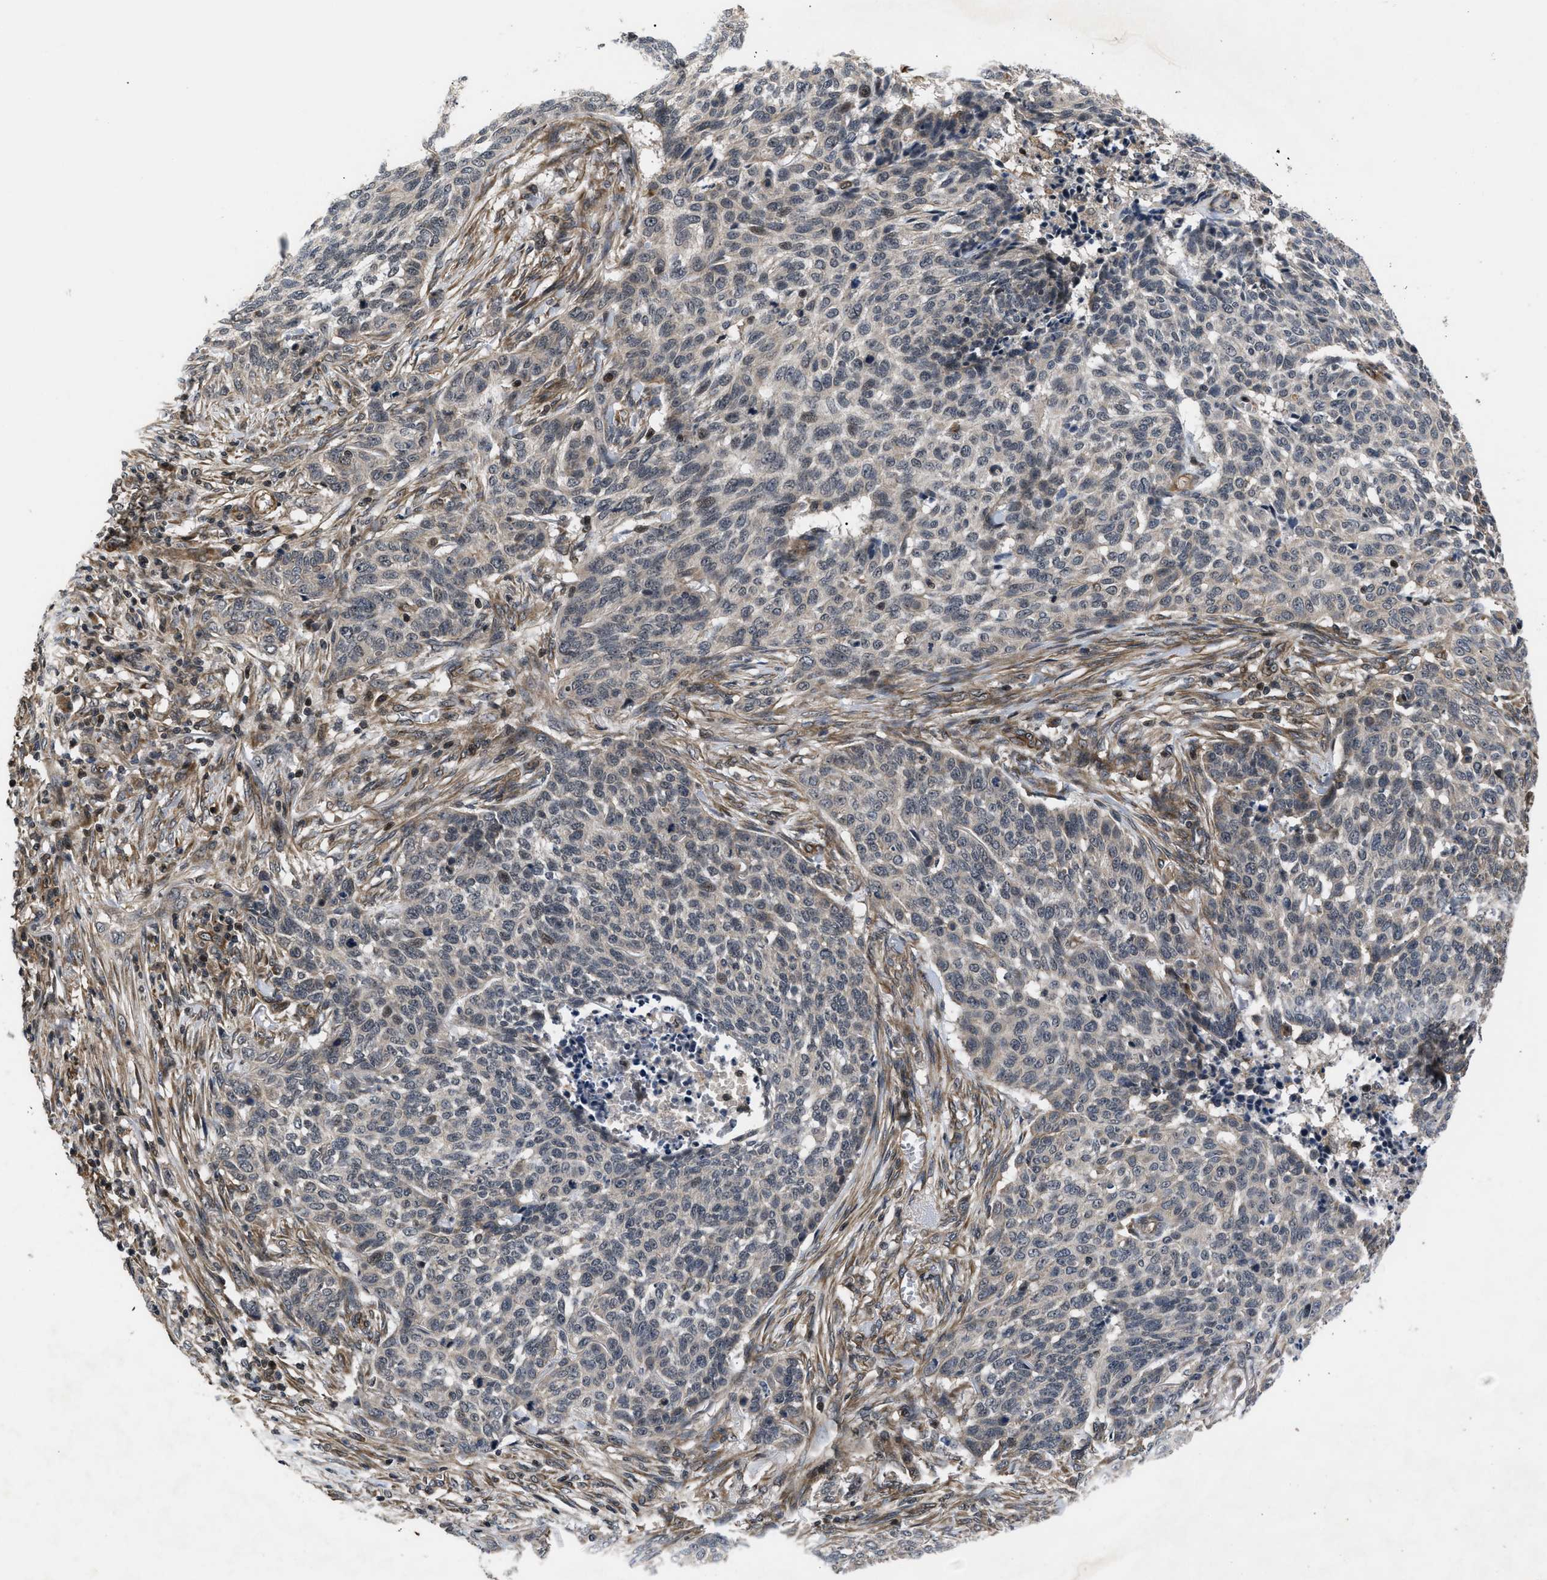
{"staining": {"intensity": "weak", "quantity": "<25%", "location": "cytoplasmic/membranous"}, "tissue": "skin cancer", "cell_type": "Tumor cells", "image_type": "cancer", "snomed": [{"axis": "morphology", "description": "Basal cell carcinoma"}, {"axis": "topography", "description": "Skin"}], "caption": "This is an IHC micrograph of human skin cancer (basal cell carcinoma). There is no positivity in tumor cells.", "gene": "DNAJC14", "patient": {"sex": "male", "age": 85}}